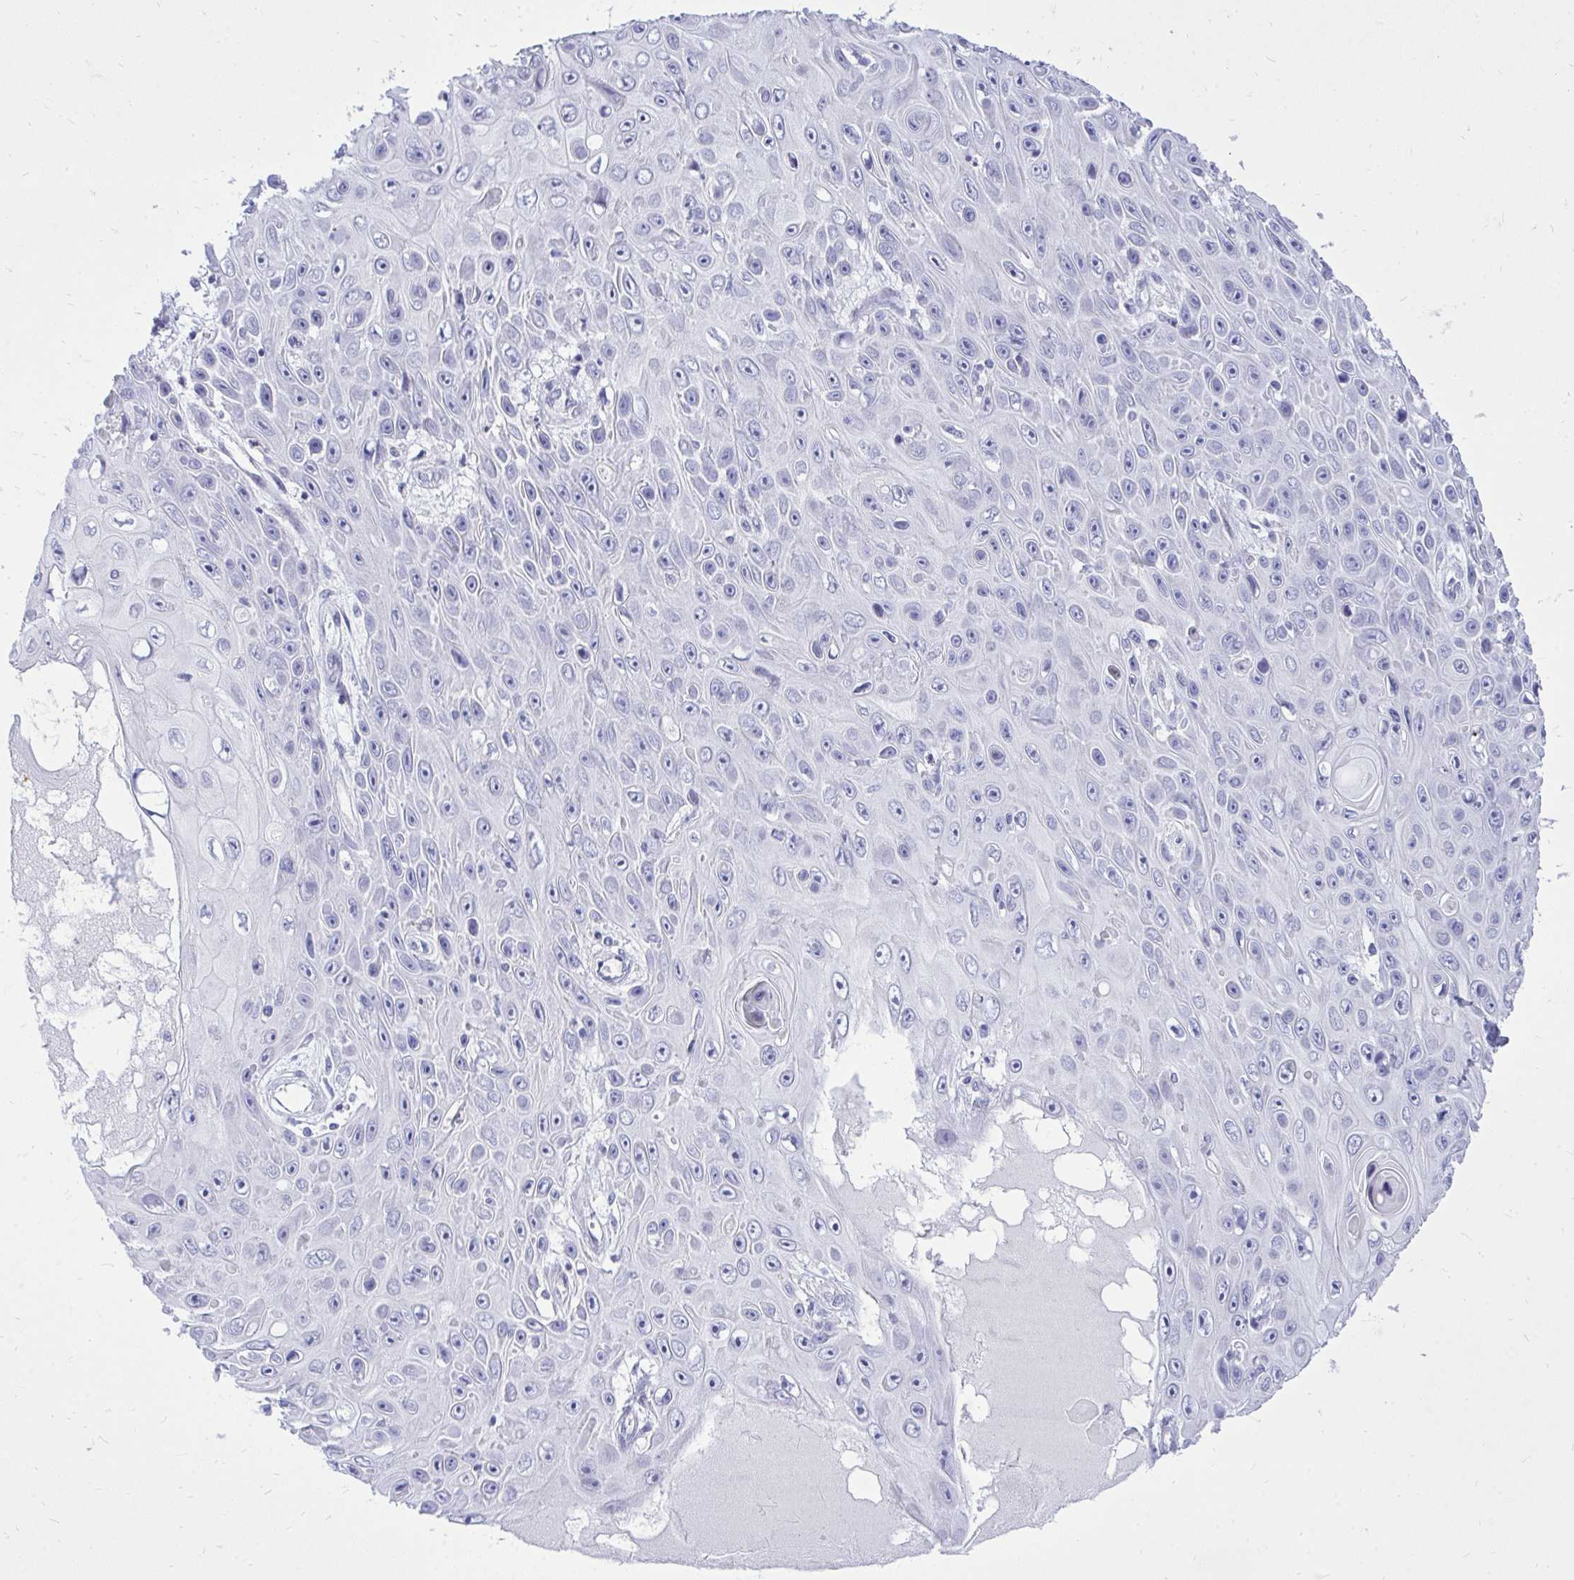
{"staining": {"intensity": "negative", "quantity": "none", "location": "none"}, "tissue": "skin cancer", "cell_type": "Tumor cells", "image_type": "cancer", "snomed": [{"axis": "morphology", "description": "Squamous cell carcinoma, NOS"}, {"axis": "topography", "description": "Skin"}], "caption": "Tumor cells are negative for brown protein staining in skin cancer. (DAB (3,3'-diaminobenzidine) immunohistochemistry visualized using brightfield microscopy, high magnification).", "gene": "GABRA1", "patient": {"sex": "male", "age": 82}}